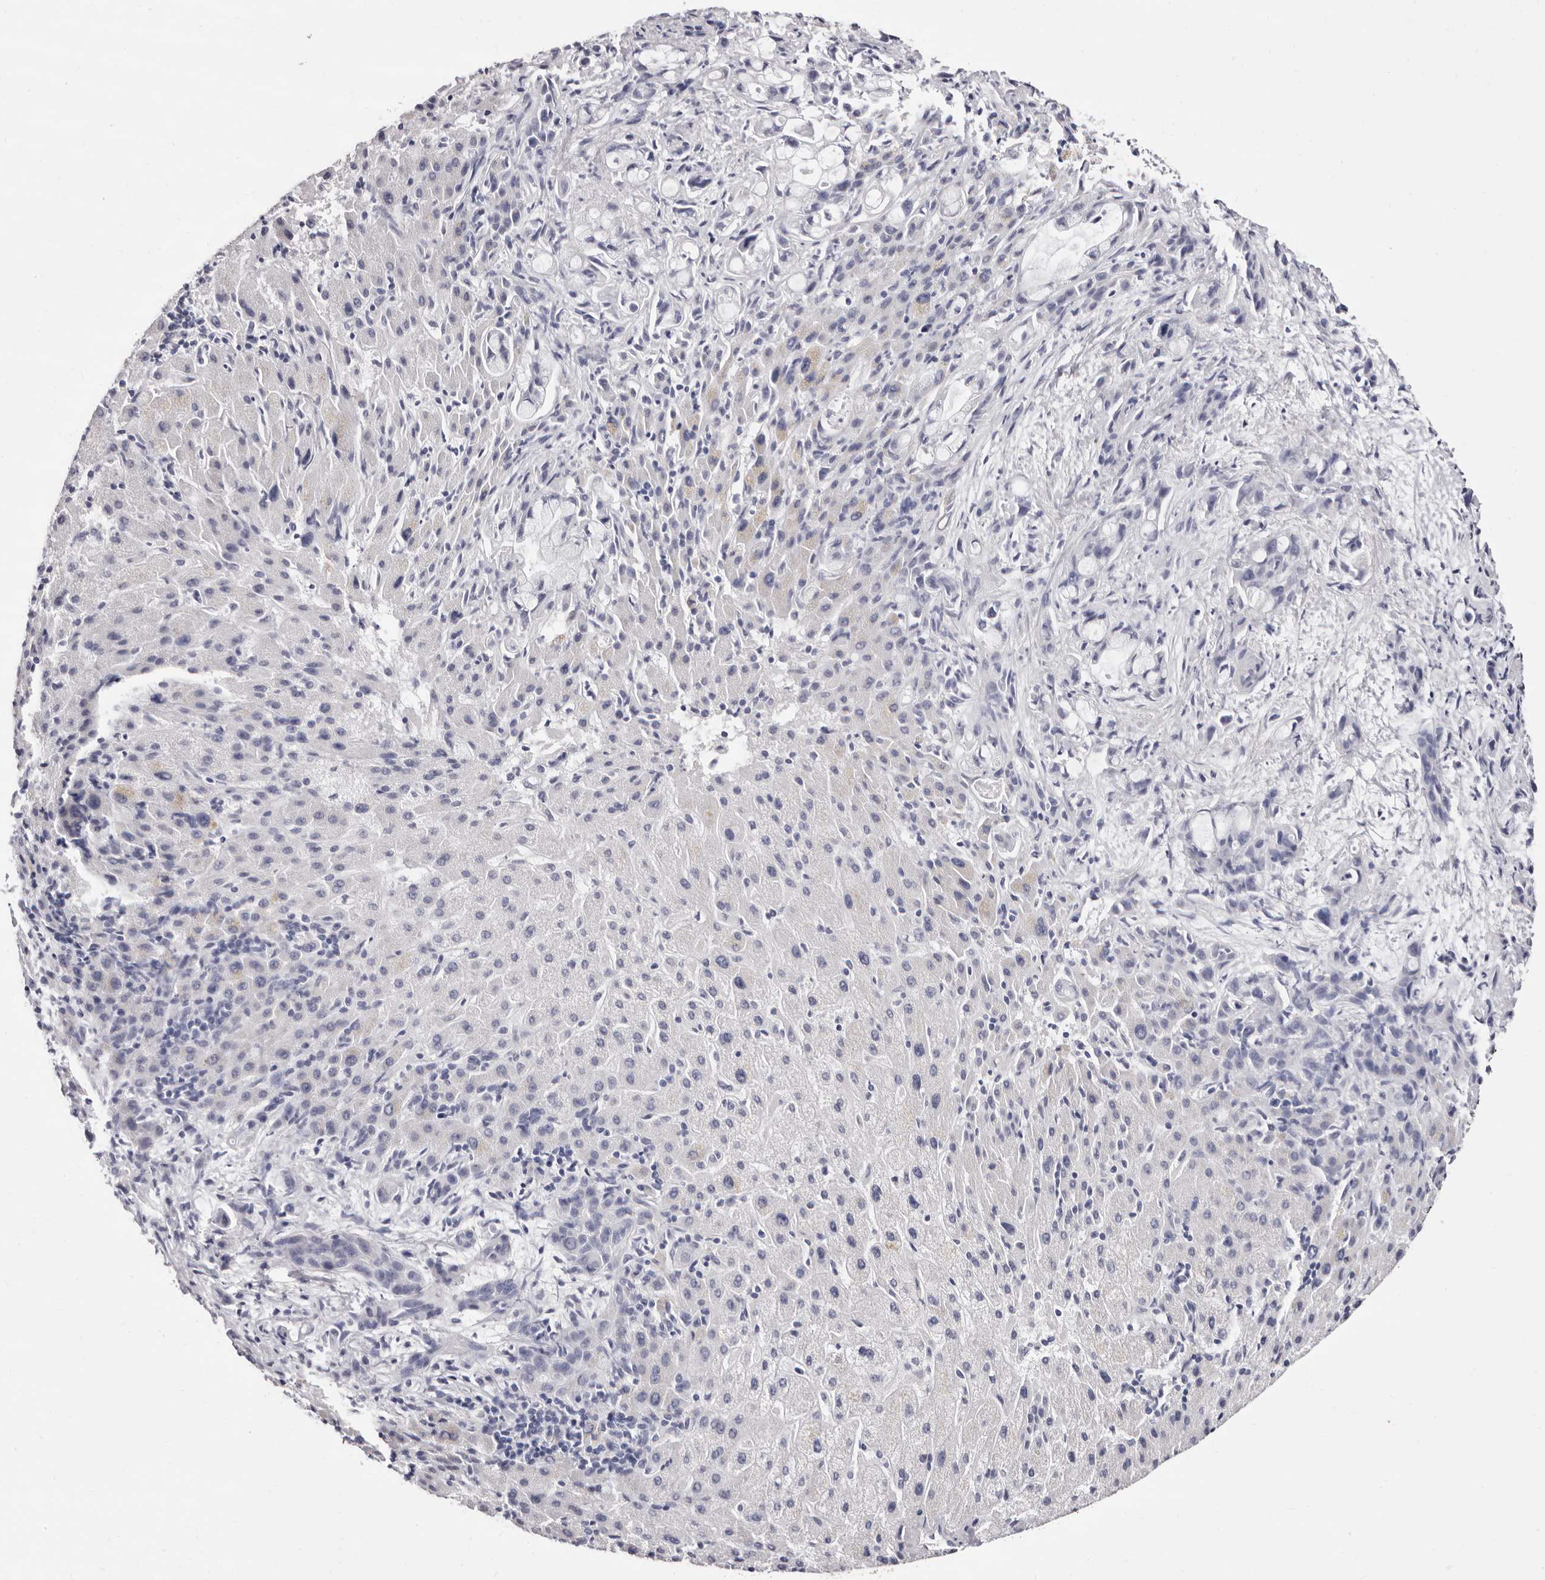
{"staining": {"intensity": "negative", "quantity": "none", "location": "none"}, "tissue": "liver cancer", "cell_type": "Tumor cells", "image_type": "cancer", "snomed": [{"axis": "morphology", "description": "Cholangiocarcinoma"}, {"axis": "topography", "description": "Liver"}], "caption": "Image shows no significant protein staining in tumor cells of liver cancer (cholangiocarcinoma).", "gene": "LPO", "patient": {"sex": "female", "age": 72}}